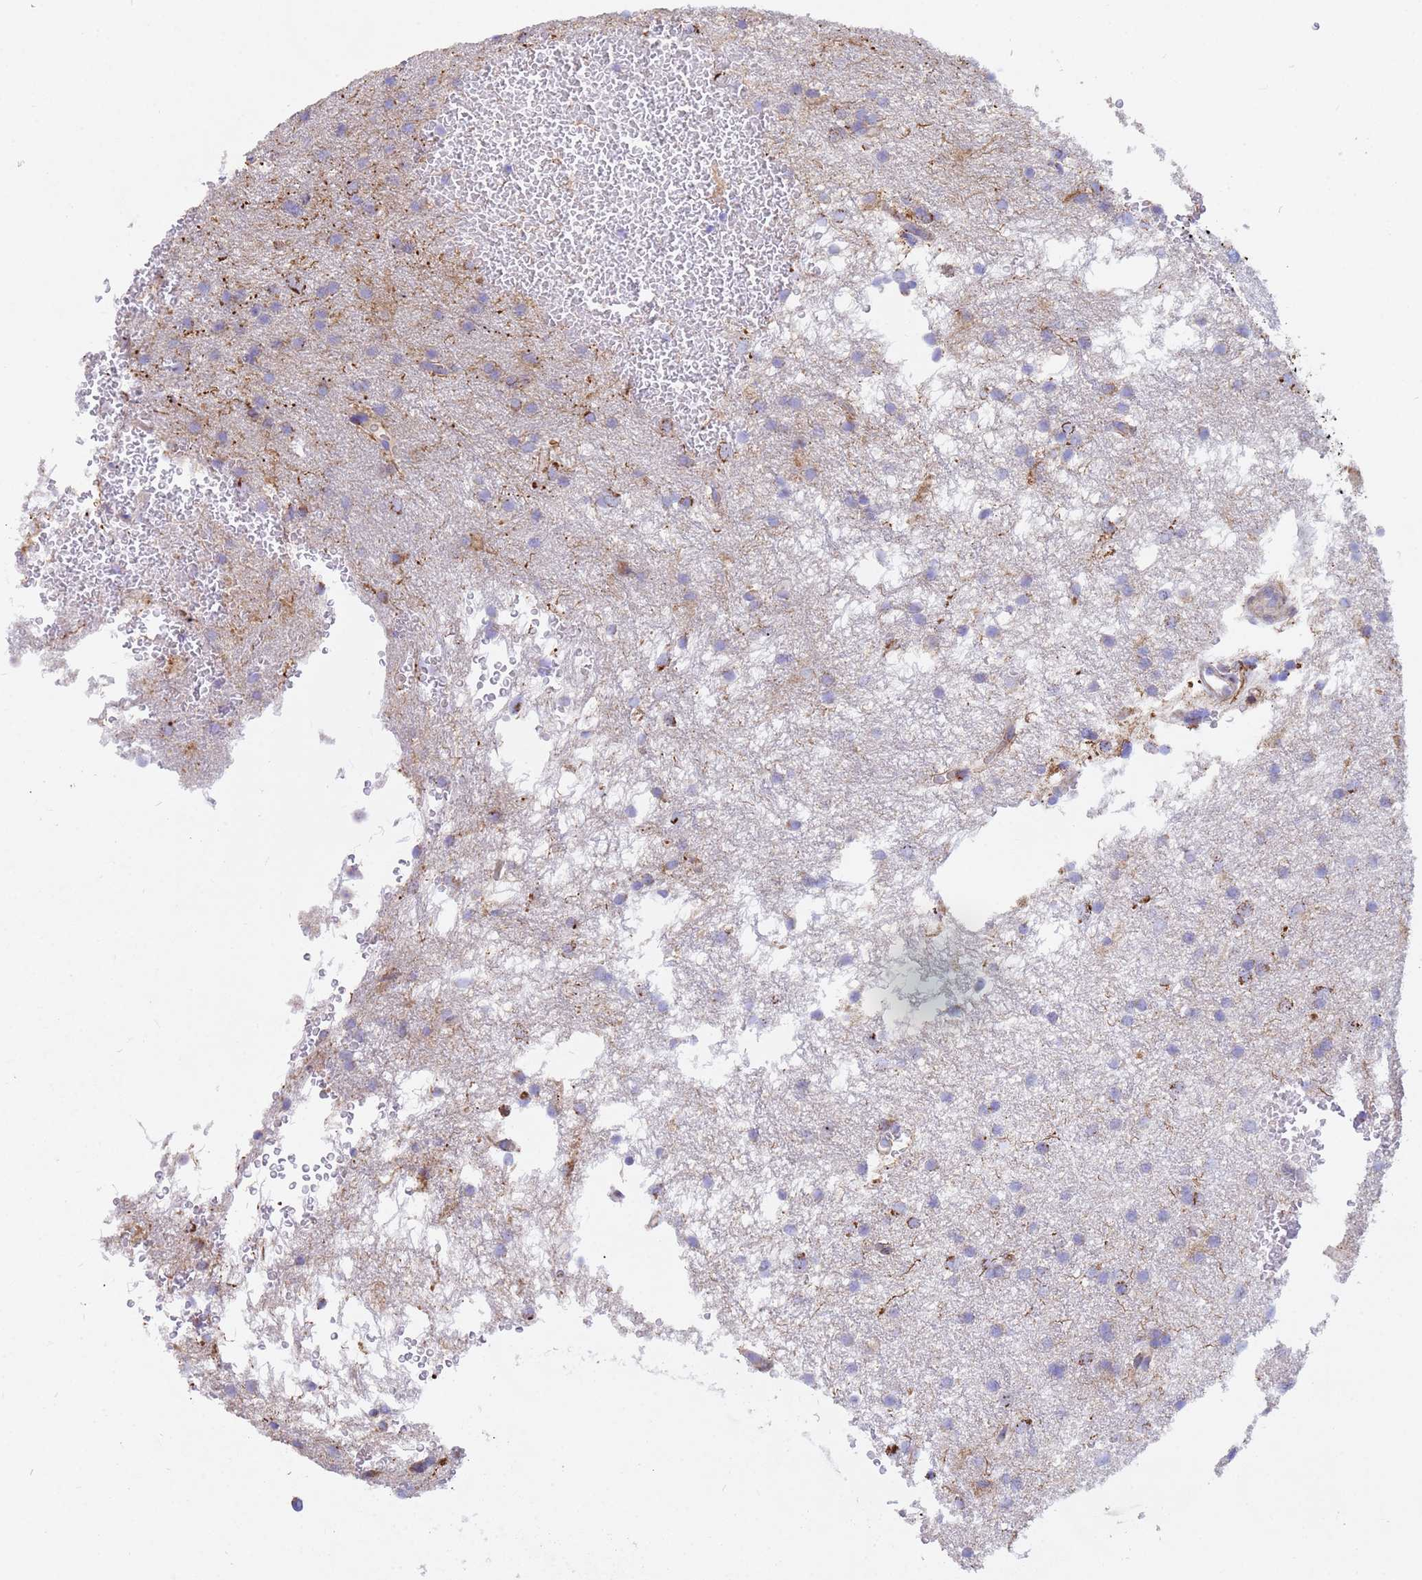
{"staining": {"intensity": "negative", "quantity": "none", "location": "none"}, "tissue": "glioma", "cell_type": "Tumor cells", "image_type": "cancer", "snomed": [{"axis": "morphology", "description": "Glioma, malignant, High grade"}, {"axis": "topography", "description": "Cerebral cortex"}], "caption": "This photomicrograph is of malignant glioma (high-grade) stained with immunohistochemistry (IHC) to label a protein in brown with the nuclei are counter-stained blue. There is no positivity in tumor cells.", "gene": "TUBGCP3", "patient": {"sex": "female", "age": 36}}